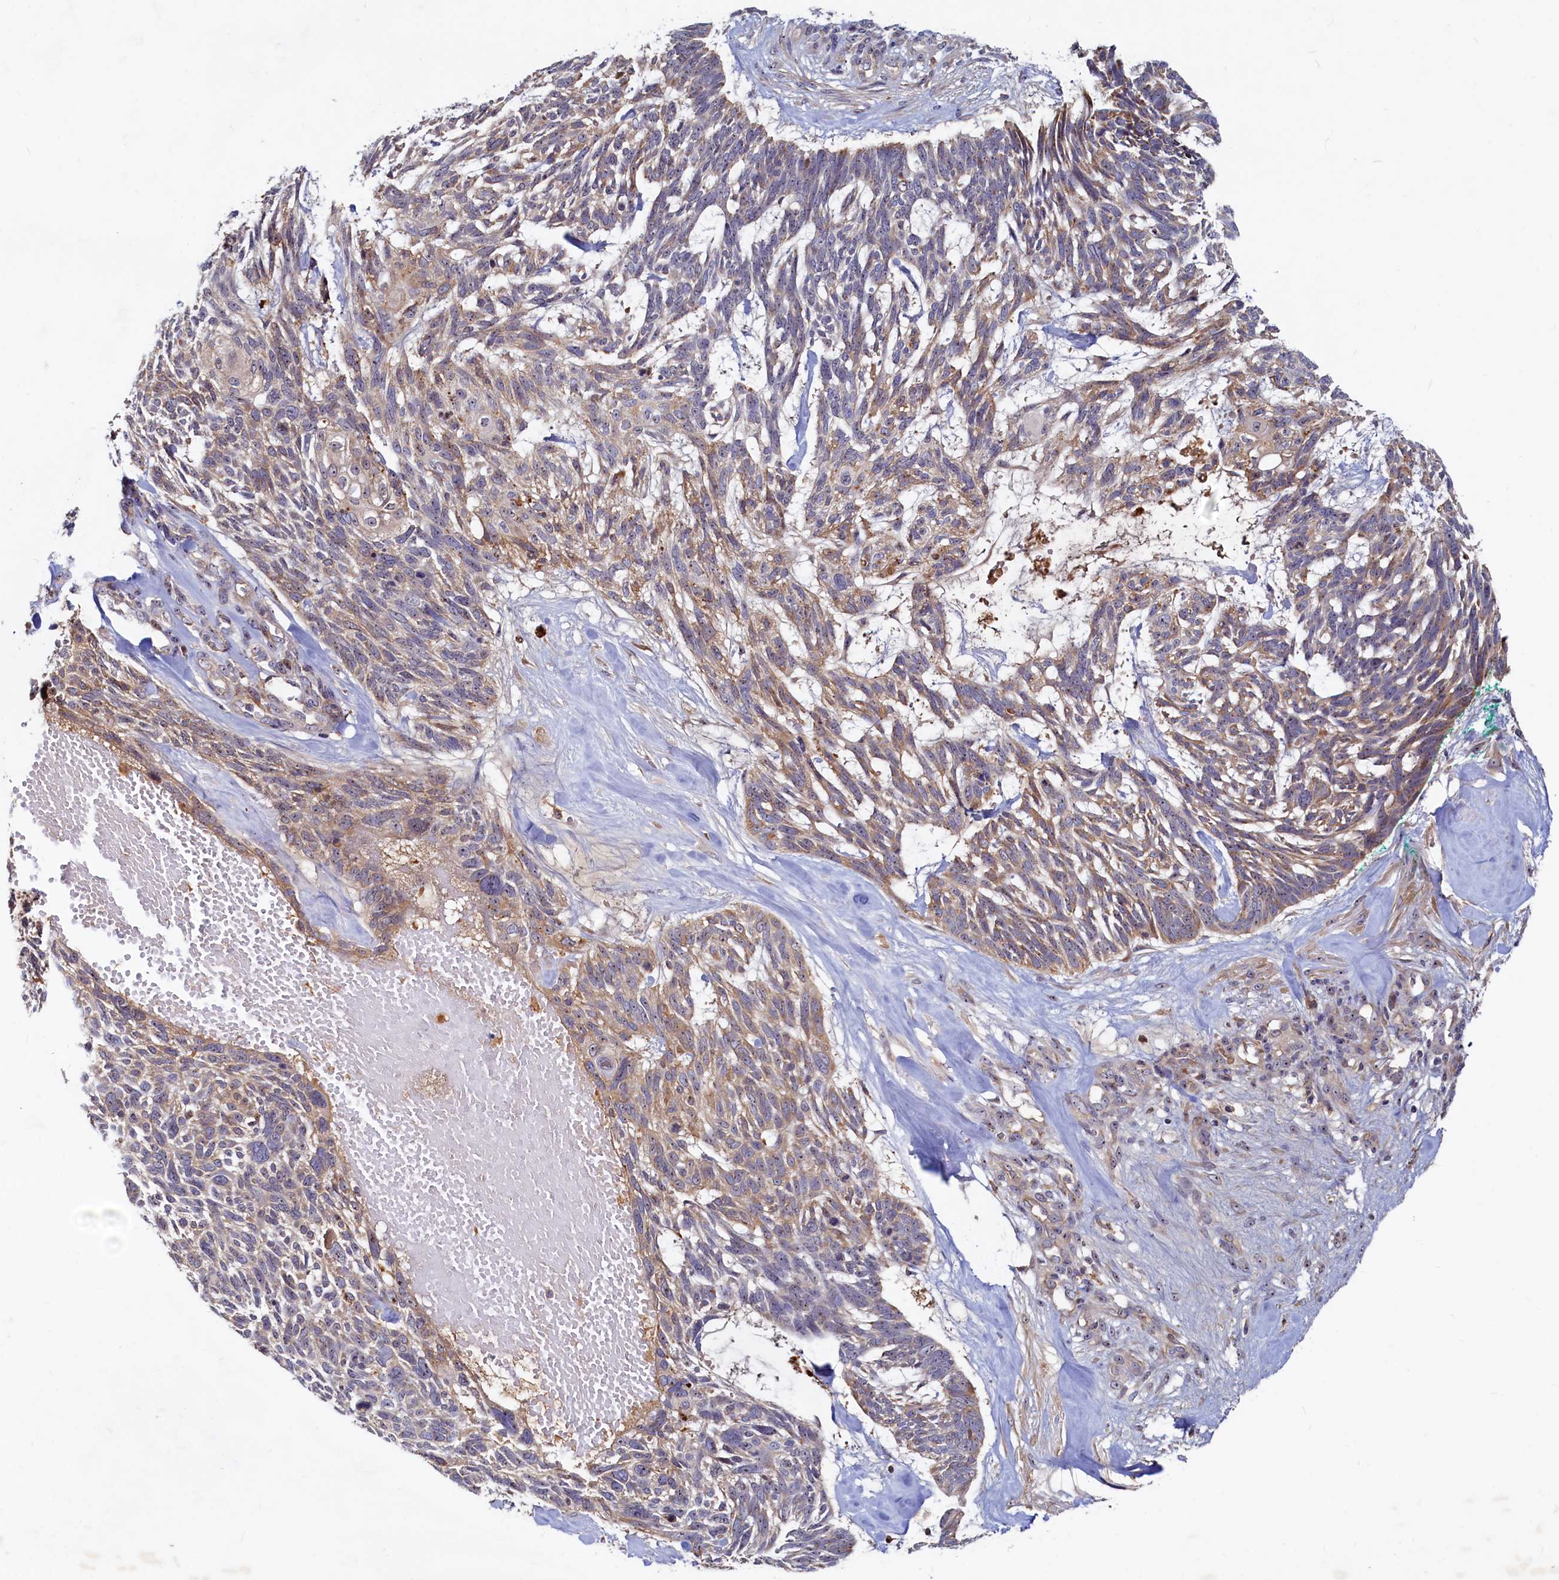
{"staining": {"intensity": "weak", "quantity": "25%-75%", "location": "cytoplasmic/membranous,nuclear"}, "tissue": "skin cancer", "cell_type": "Tumor cells", "image_type": "cancer", "snomed": [{"axis": "morphology", "description": "Basal cell carcinoma"}, {"axis": "topography", "description": "Skin"}], "caption": "Immunohistochemical staining of basal cell carcinoma (skin) demonstrates low levels of weak cytoplasmic/membranous and nuclear positivity in approximately 25%-75% of tumor cells.", "gene": "RGS7BP", "patient": {"sex": "male", "age": 88}}